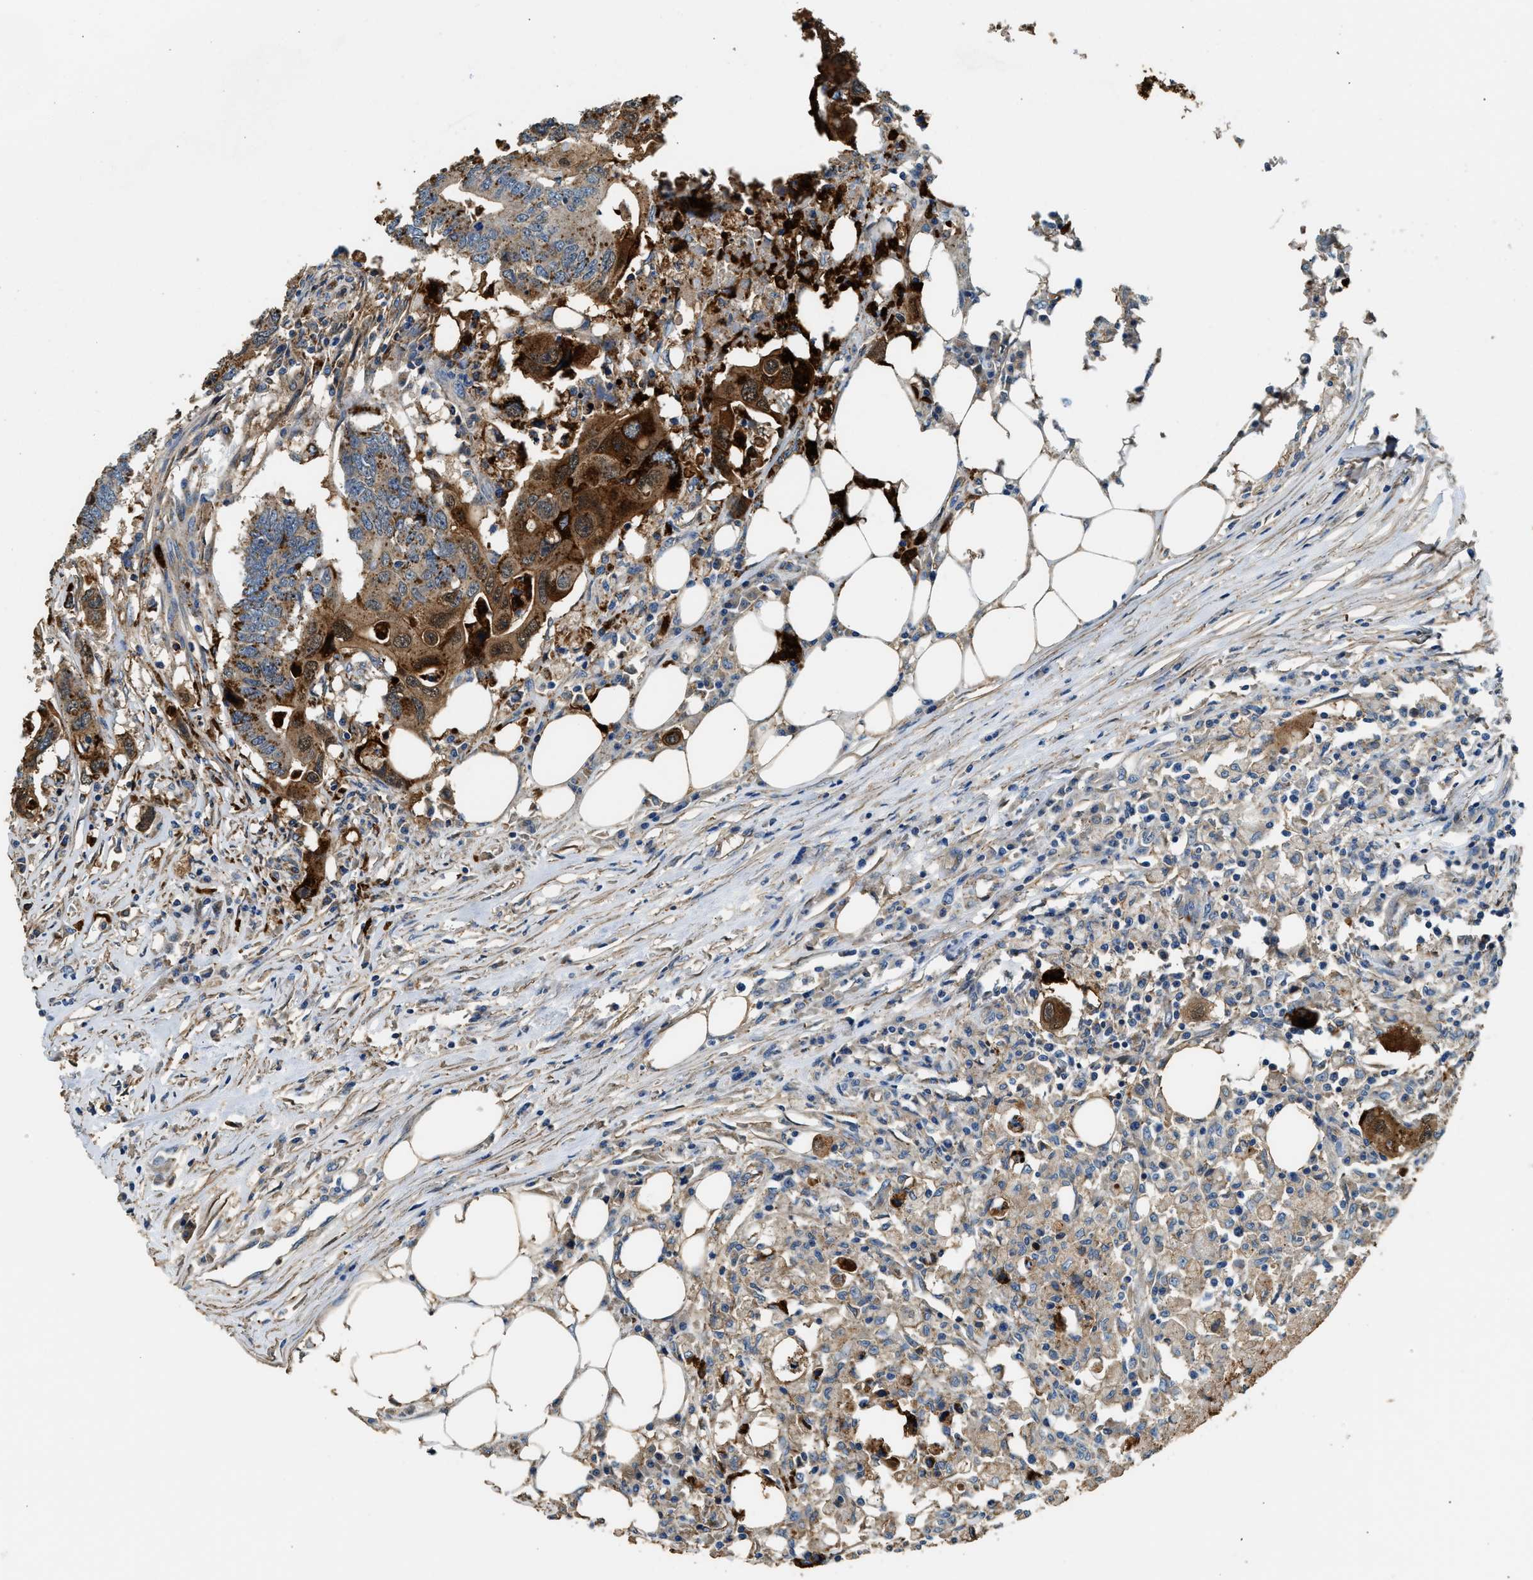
{"staining": {"intensity": "moderate", "quantity": ">75%", "location": "cytoplasmic/membranous,nuclear"}, "tissue": "colorectal cancer", "cell_type": "Tumor cells", "image_type": "cancer", "snomed": [{"axis": "morphology", "description": "Adenocarcinoma, NOS"}, {"axis": "topography", "description": "Colon"}], "caption": "Immunohistochemical staining of colorectal cancer (adenocarcinoma) shows medium levels of moderate cytoplasmic/membranous and nuclear protein staining in about >75% of tumor cells.", "gene": "ANXA3", "patient": {"sex": "male", "age": 71}}